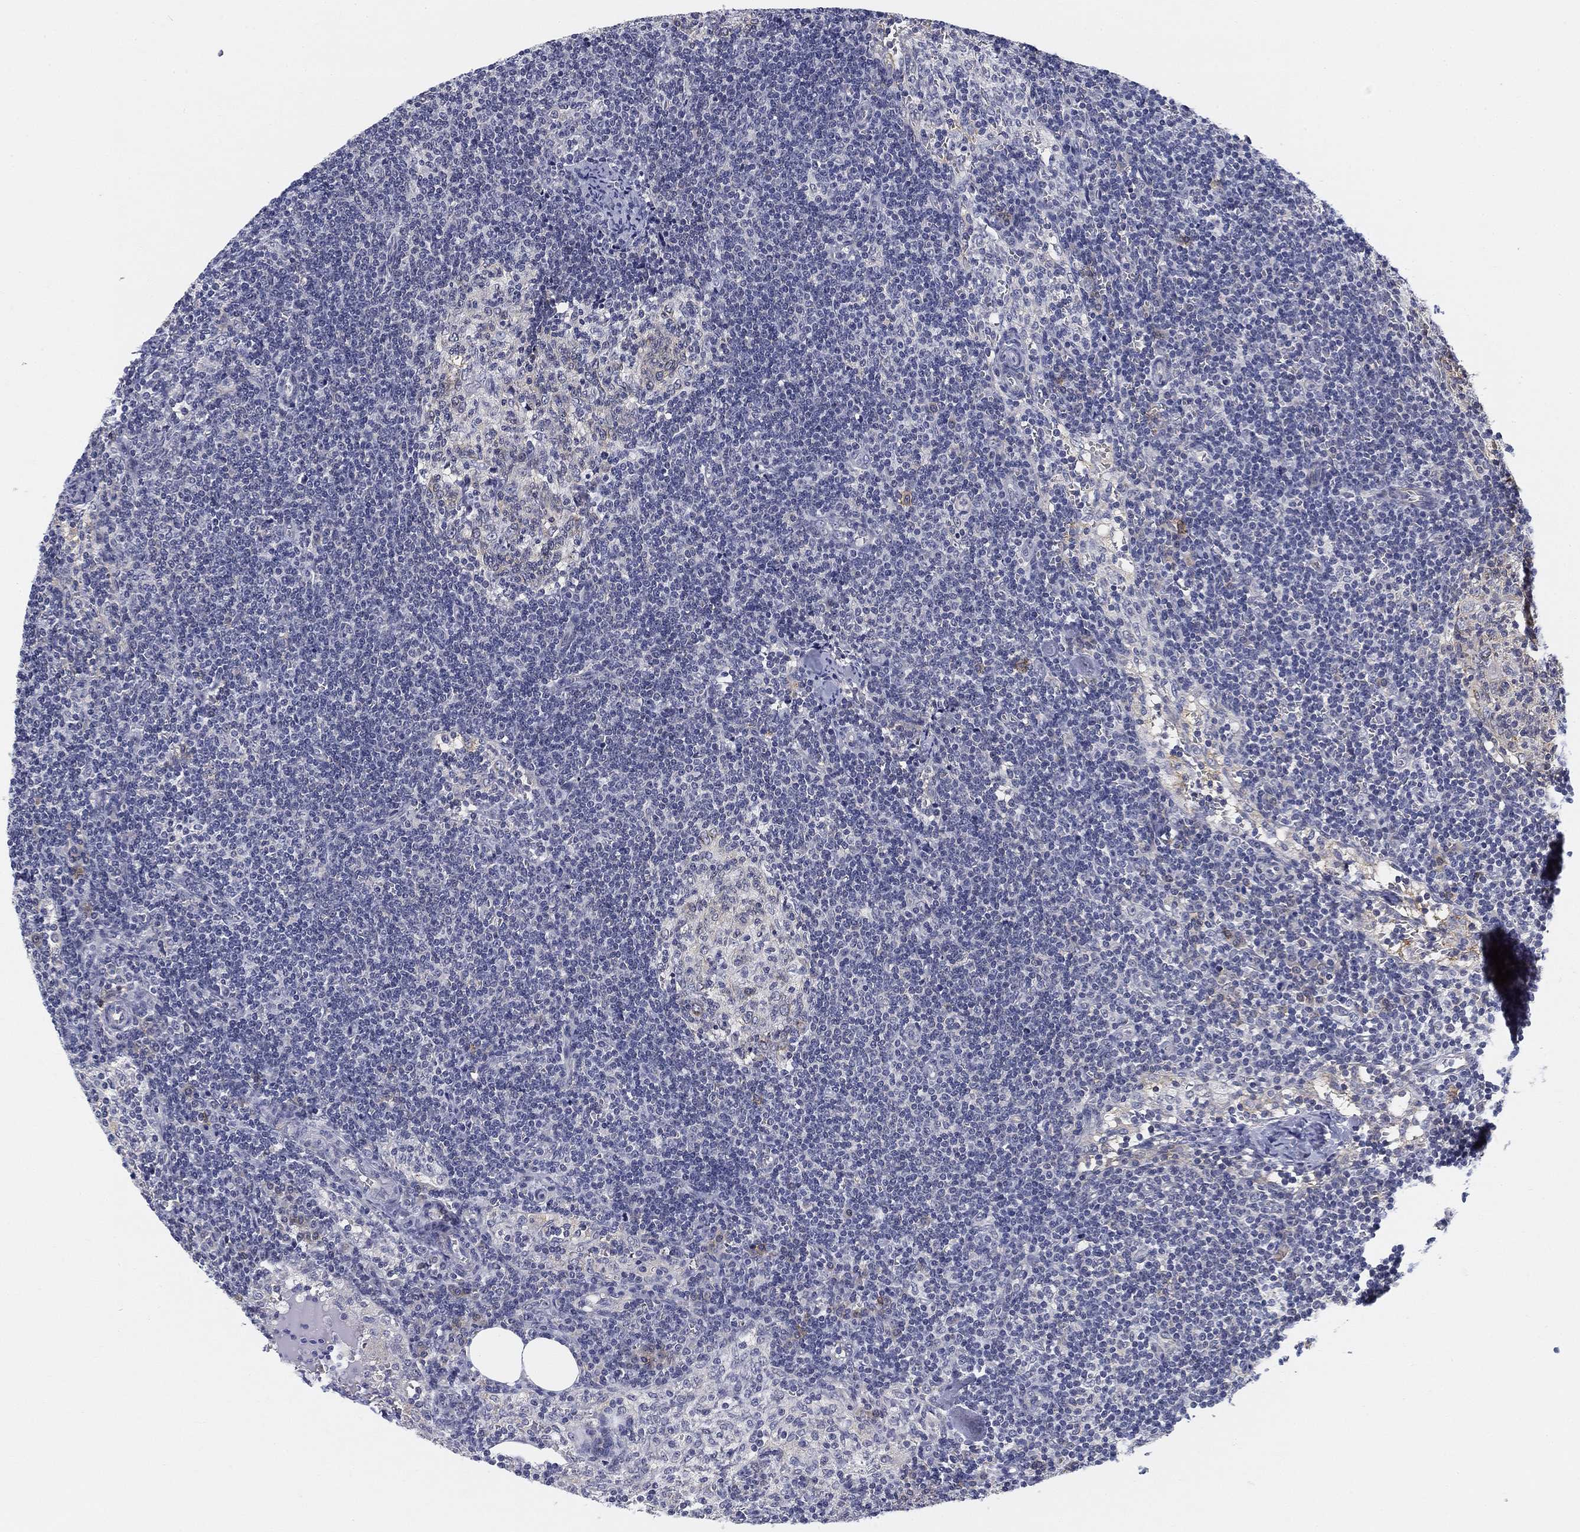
{"staining": {"intensity": "negative", "quantity": "none", "location": "none"}, "tissue": "lymph node", "cell_type": "Germinal center cells", "image_type": "normal", "snomed": [{"axis": "morphology", "description": "Normal tissue, NOS"}, {"axis": "topography", "description": "Lymph node"}], "caption": "This is an IHC histopathology image of unremarkable human lymph node. There is no positivity in germinal center cells.", "gene": "SLC2A5", "patient": {"sex": "female", "age": 52}}